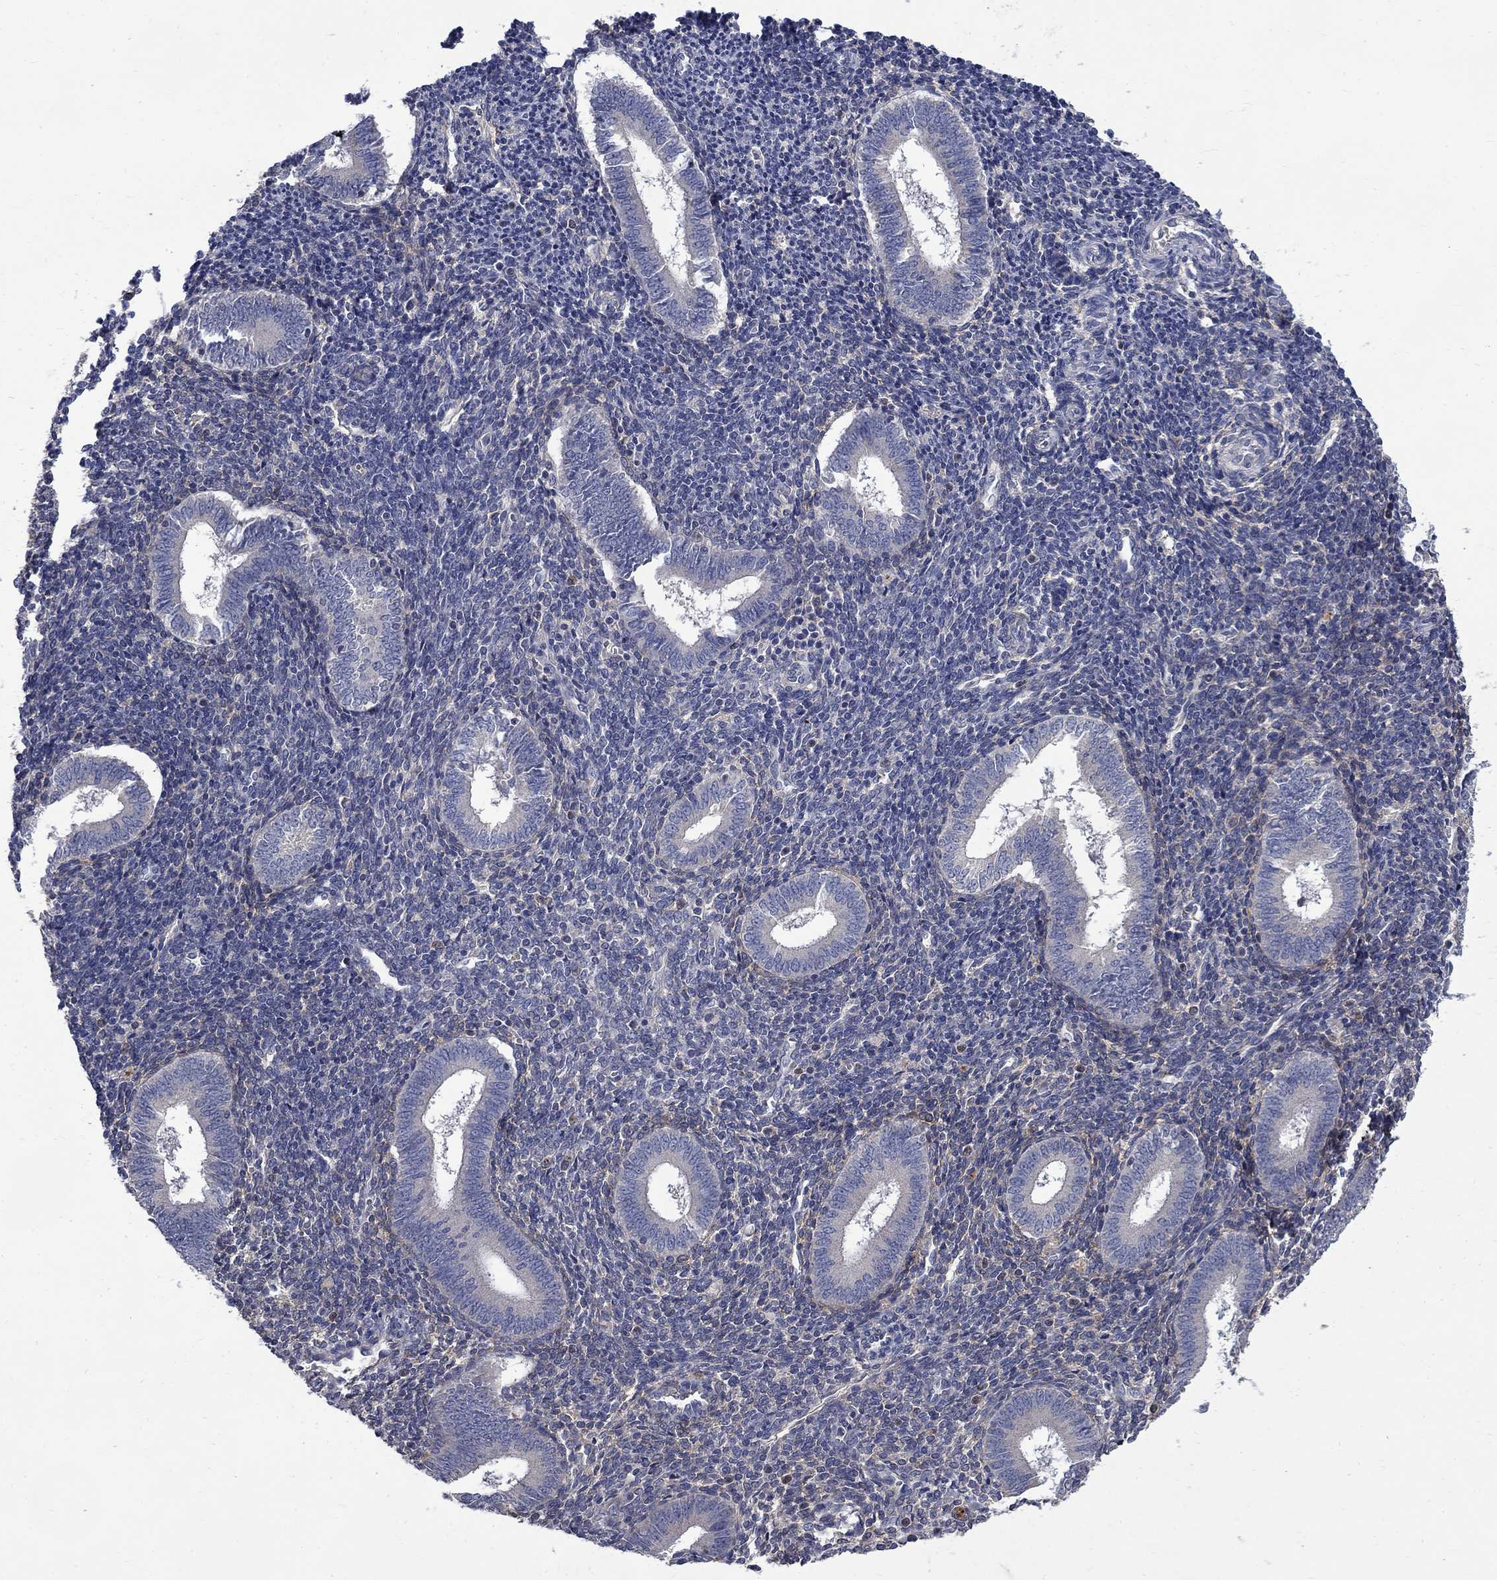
{"staining": {"intensity": "negative", "quantity": "none", "location": "none"}, "tissue": "endometrium", "cell_type": "Cells in endometrial stroma", "image_type": "normal", "snomed": [{"axis": "morphology", "description": "Normal tissue, NOS"}, {"axis": "topography", "description": "Endometrium"}], "caption": "A high-resolution image shows IHC staining of benign endometrium, which displays no significant staining in cells in endometrial stroma.", "gene": "HSPA12A", "patient": {"sex": "female", "age": 25}}